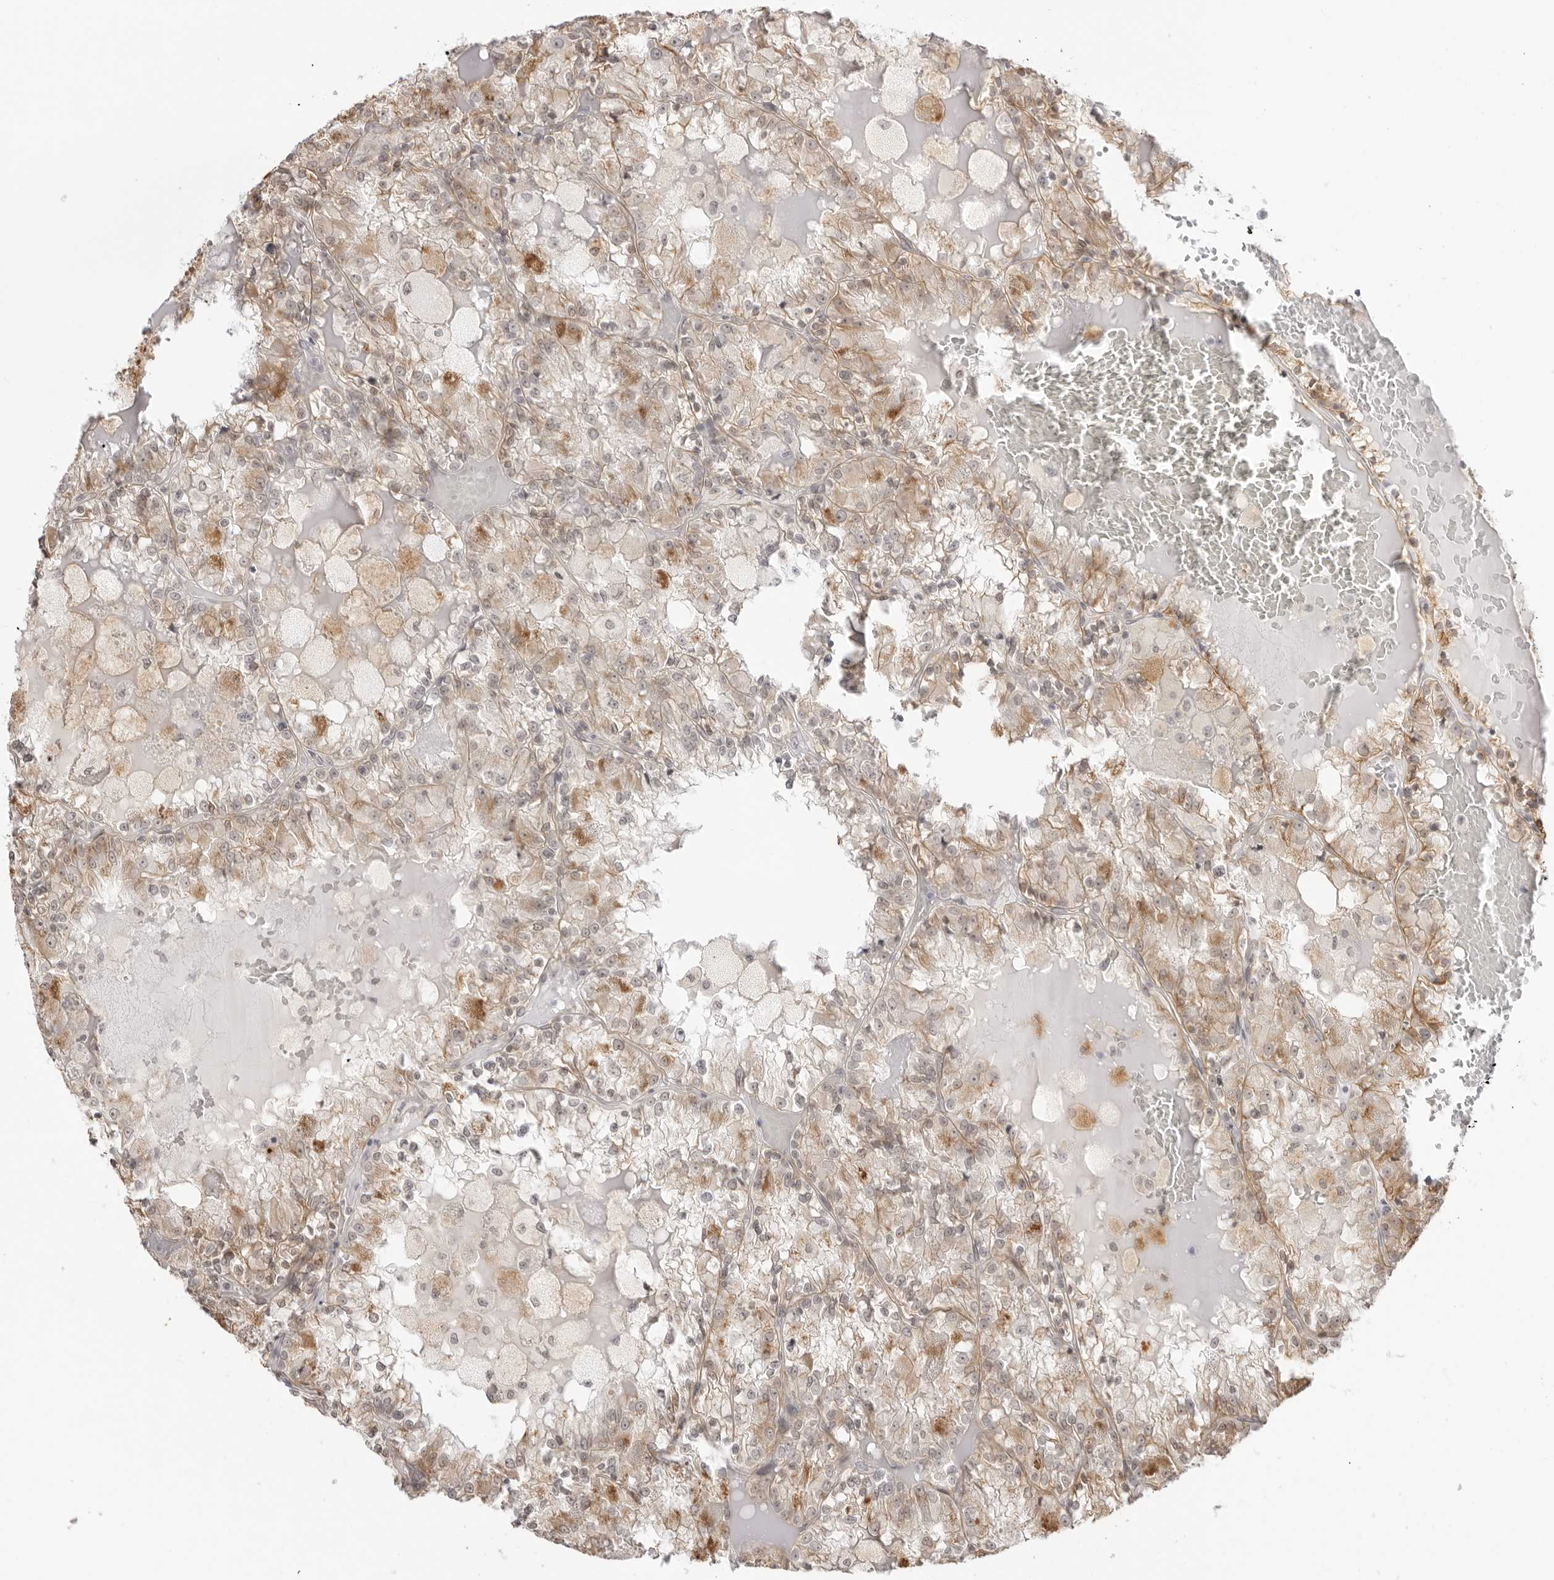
{"staining": {"intensity": "moderate", "quantity": ">75%", "location": "cytoplasmic/membranous"}, "tissue": "renal cancer", "cell_type": "Tumor cells", "image_type": "cancer", "snomed": [{"axis": "morphology", "description": "Adenocarcinoma, NOS"}, {"axis": "topography", "description": "Kidney"}], "caption": "Protein staining shows moderate cytoplasmic/membranous expression in approximately >75% of tumor cells in renal cancer.", "gene": "TRAPPC3", "patient": {"sex": "female", "age": 56}}